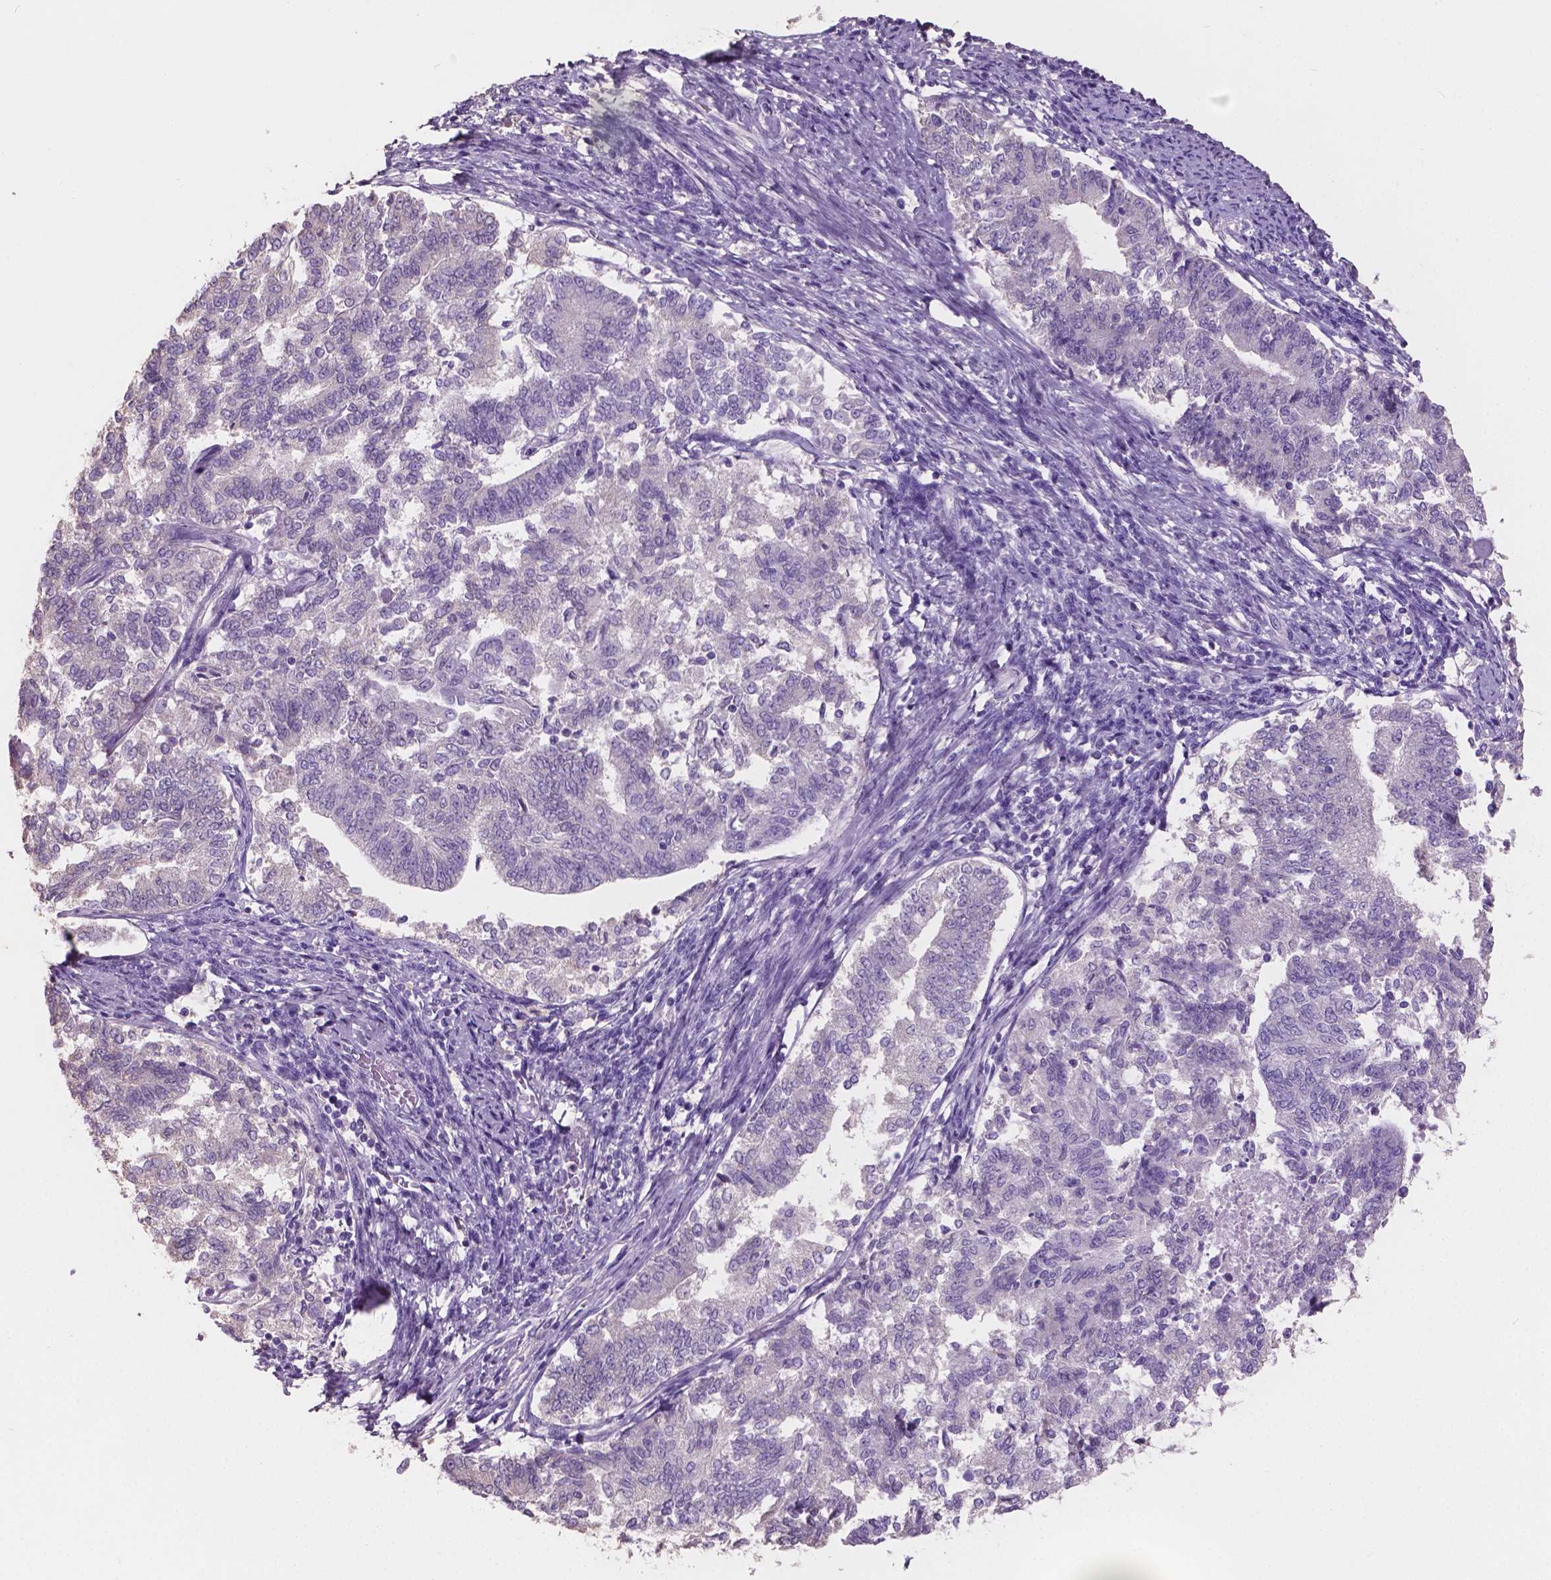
{"staining": {"intensity": "negative", "quantity": "none", "location": "none"}, "tissue": "endometrial cancer", "cell_type": "Tumor cells", "image_type": "cancer", "snomed": [{"axis": "morphology", "description": "Adenocarcinoma, NOS"}, {"axis": "topography", "description": "Endometrium"}], "caption": "Immunohistochemistry (IHC) image of neoplastic tissue: human endometrial cancer (adenocarcinoma) stained with DAB exhibits no significant protein expression in tumor cells.", "gene": "SBSN", "patient": {"sex": "female", "age": 65}}